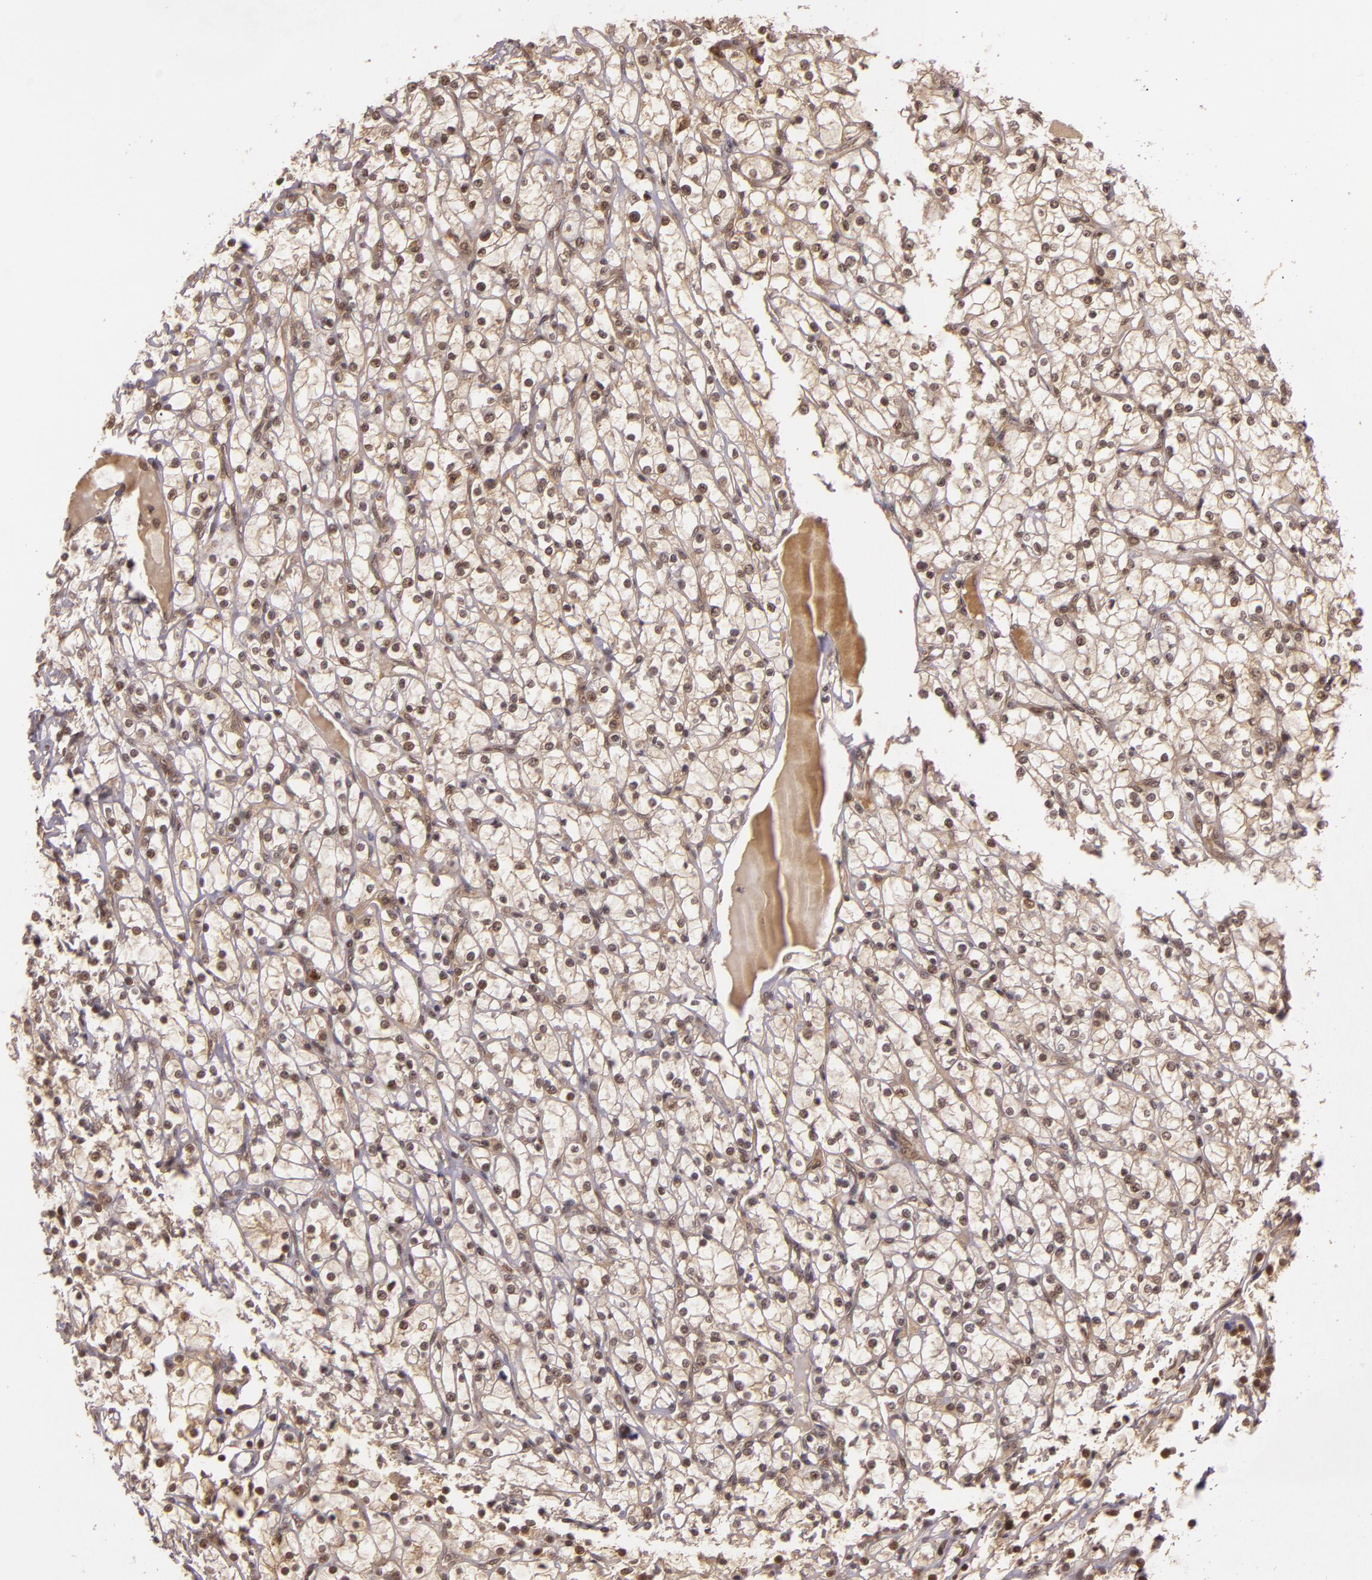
{"staining": {"intensity": "weak", "quantity": "25%-75%", "location": "nuclear"}, "tissue": "renal cancer", "cell_type": "Tumor cells", "image_type": "cancer", "snomed": [{"axis": "morphology", "description": "Adenocarcinoma, NOS"}, {"axis": "topography", "description": "Kidney"}], "caption": "Protein staining demonstrates weak nuclear staining in approximately 25%-75% of tumor cells in renal cancer. (DAB (3,3'-diaminobenzidine) IHC, brown staining for protein, blue staining for nuclei).", "gene": "TXNRD2", "patient": {"sex": "female", "age": 73}}